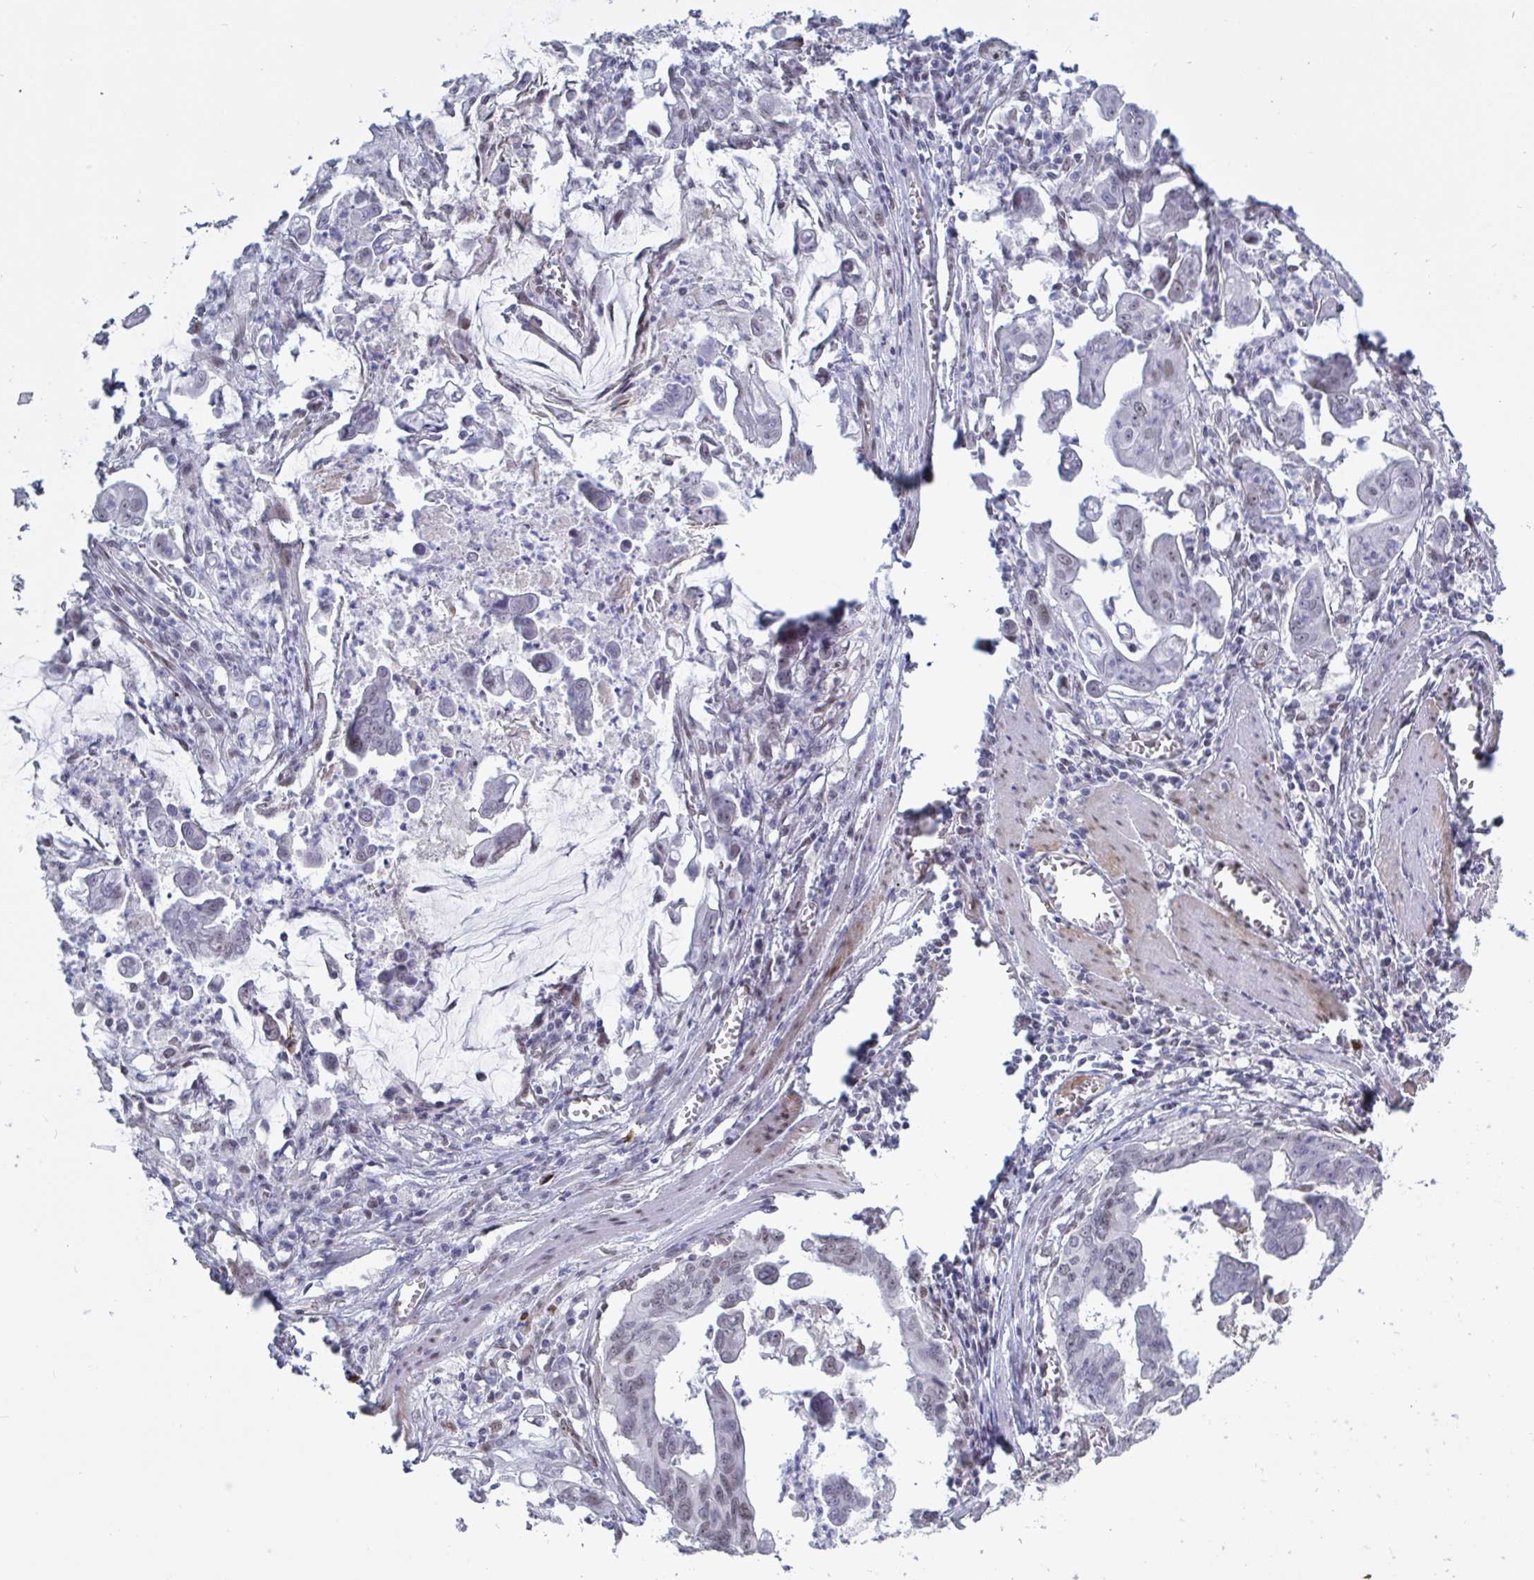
{"staining": {"intensity": "weak", "quantity": "<25%", "location": "nuclear"}, "tissue": "stomach cancer", "cell_type": "Tumor cells", "image_type": "cancer", "snomed": [{"axis": "morphology", "description": "Adenocarcinoma, NOS"}, {"axis": "topography", "description": "Stomach, upper"}], "caption": "Immunohistochemistry (IHC) micrograph of neoplastic tissue: human stomach cancer (adenocarcinoma) stained with DAB shows no significant protein staining in tumor cells. (IHC, brightfield microscopy, high magnification).", "gene": "BCL7B", "patient": {"sex": "male", "age": 80}}